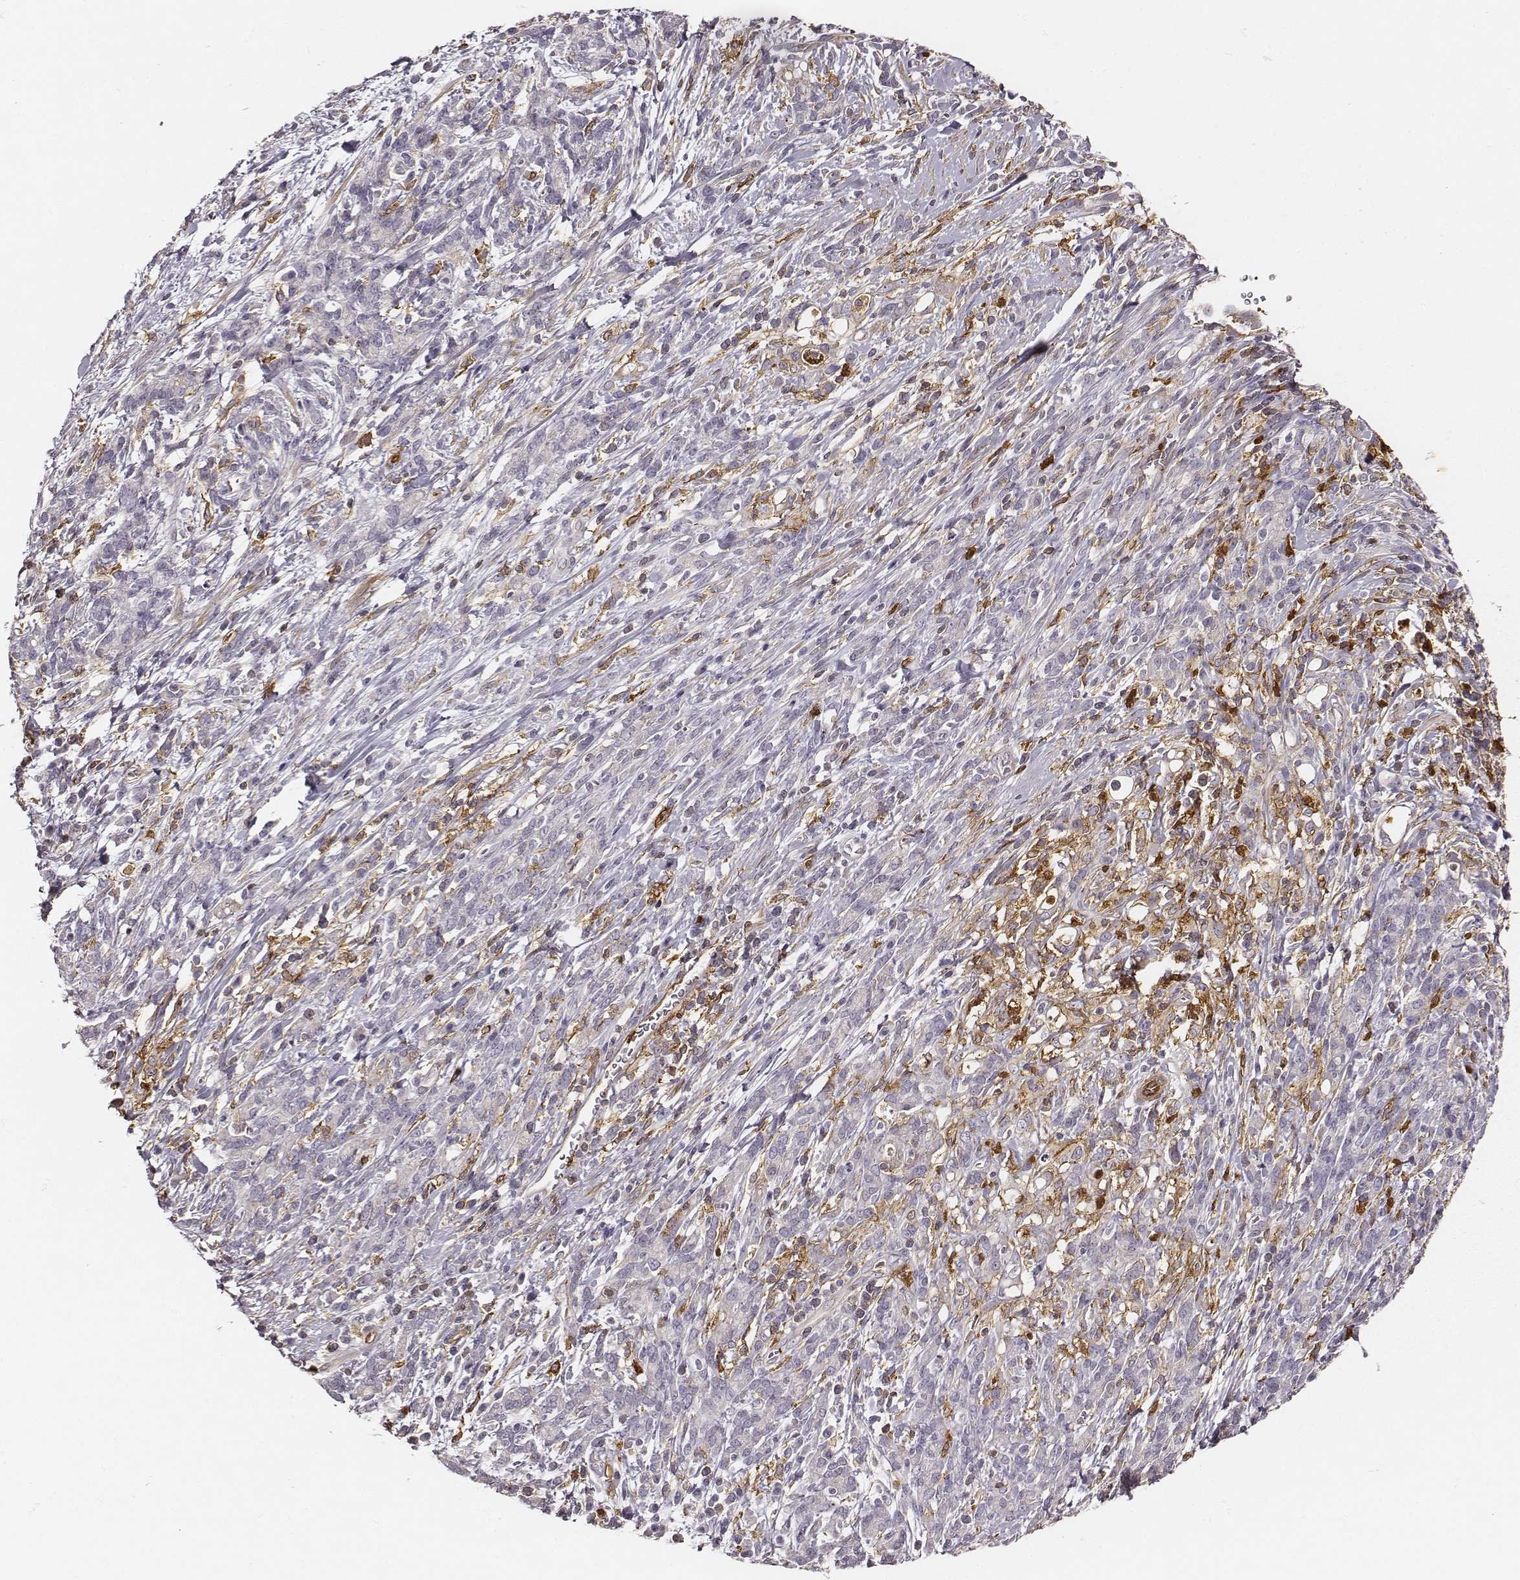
{"staining": {"intensity": "negative", "quantity": "none", "location": "none"}, "tissue": "stomach cancer", "cell_type": "Tumor cells", "image_type": "cancer", "snomed": [{"axis": "morphology", "description": "Adenocarcinoma, NOS"}, {"axis": "topography", "description": "Stomach"}], "caption": "IHC photomicrograph of neoplastic tissue: stomach cancer (adenocarcinoma) stained with DAB (3,3'-diaminobenzidine) displays no significant protein positivity in tumor cells. Nuclei are stained in blue.", "gene": "ZYX", "patient": {"sex": "female", "age": 57}}